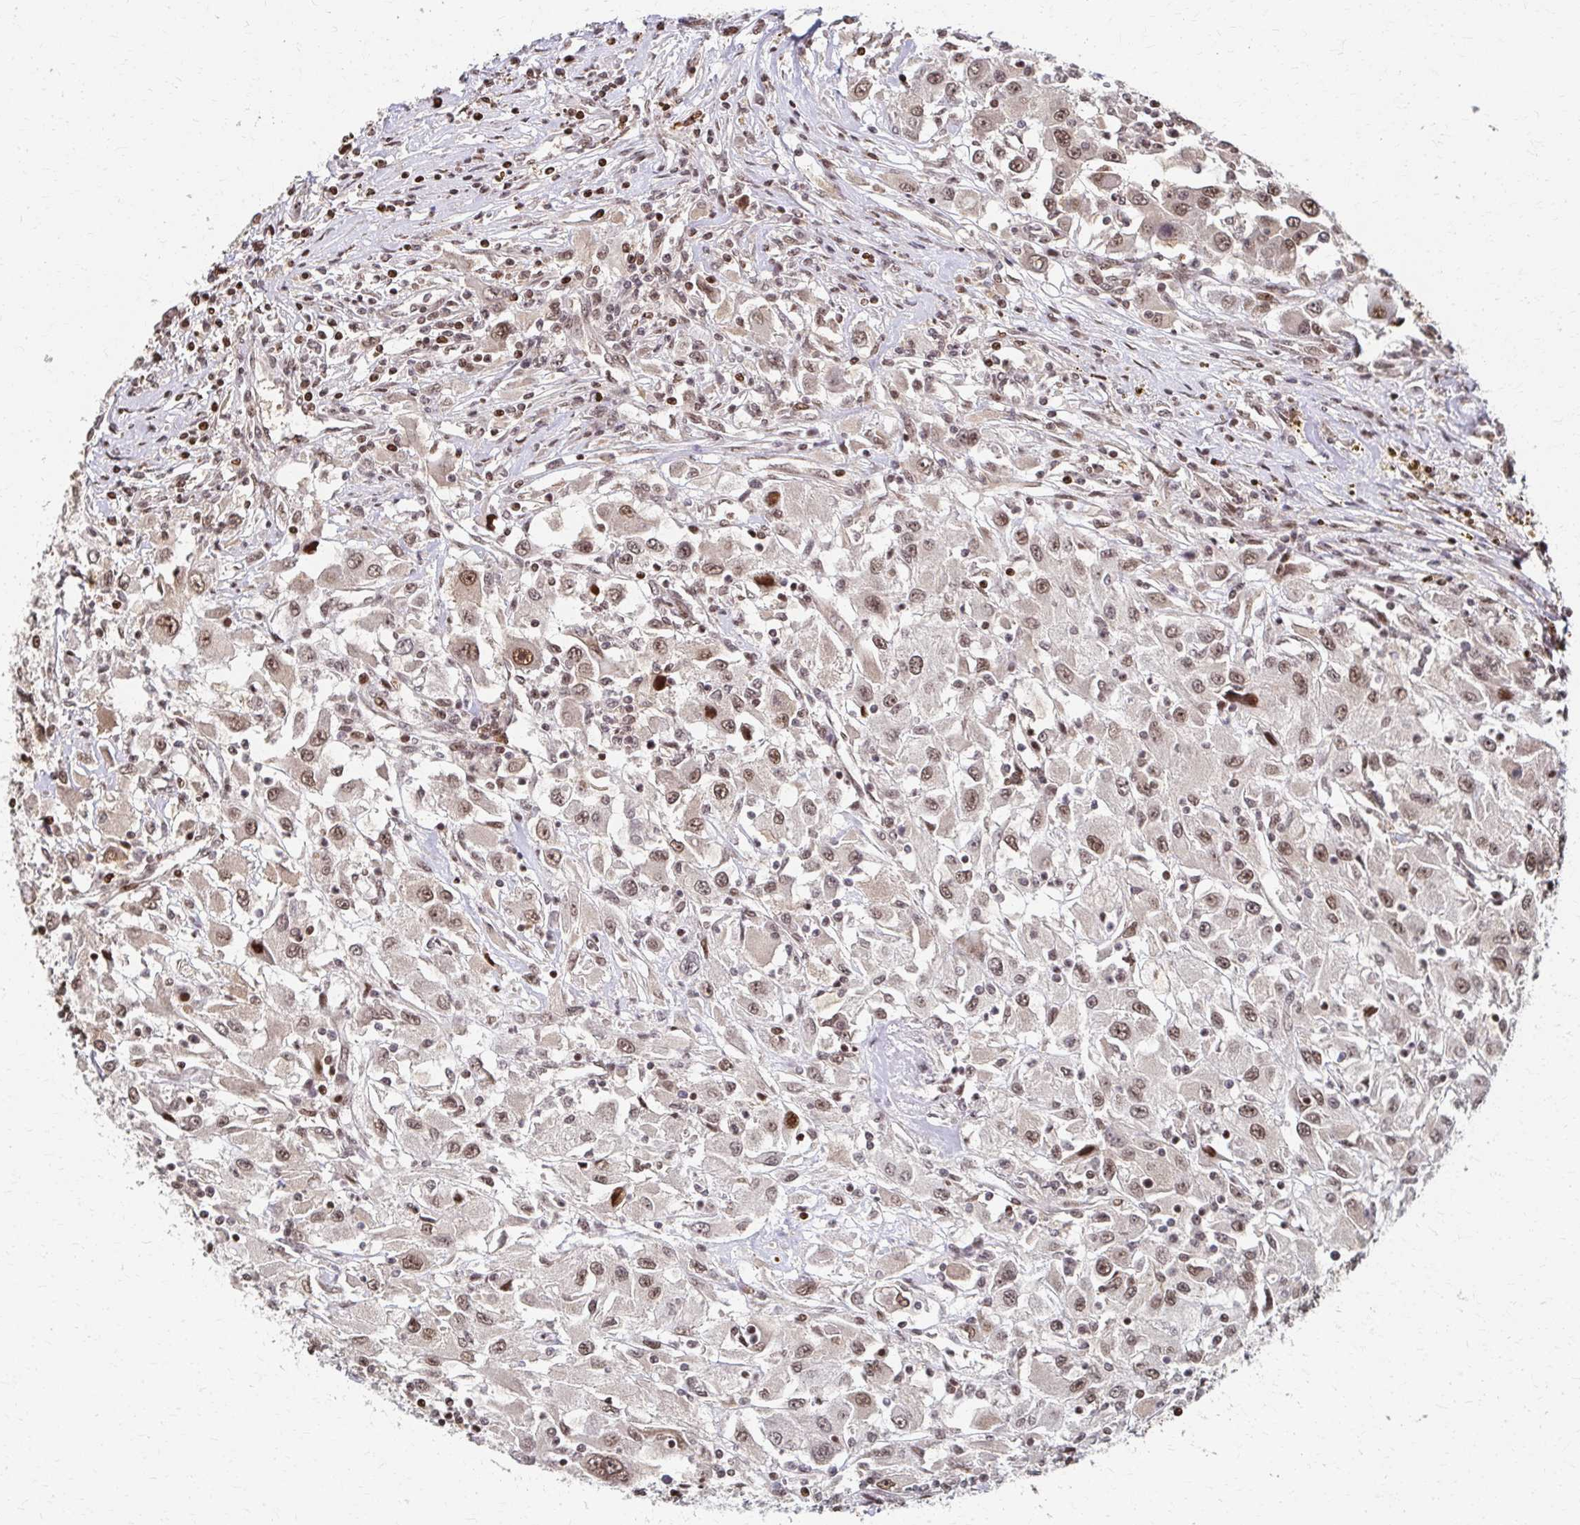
{"staining": {"intensity": "weak", "quantity": ">75%", "location": "nuclear"}, "tissue": "renal cancer", "cell_type": "Tumor cells", "image_type": "cancer", "snomed": [{"axis": "morphology", "description": "Adenocarcinoma, NOS"}, {"axis": "topography", "description": "Kidney"}], "caption": "This histopathology image demonstrates renal adenocarcinoma stained with immunohistochemistry (IHC) to label a protein in brown. The nuclear of tumor cells show weak positivity for the protein. Nuclei are counter-stained blue.", "gene": "PSMD7", "patient": {"sex": "female", "age": 67}}